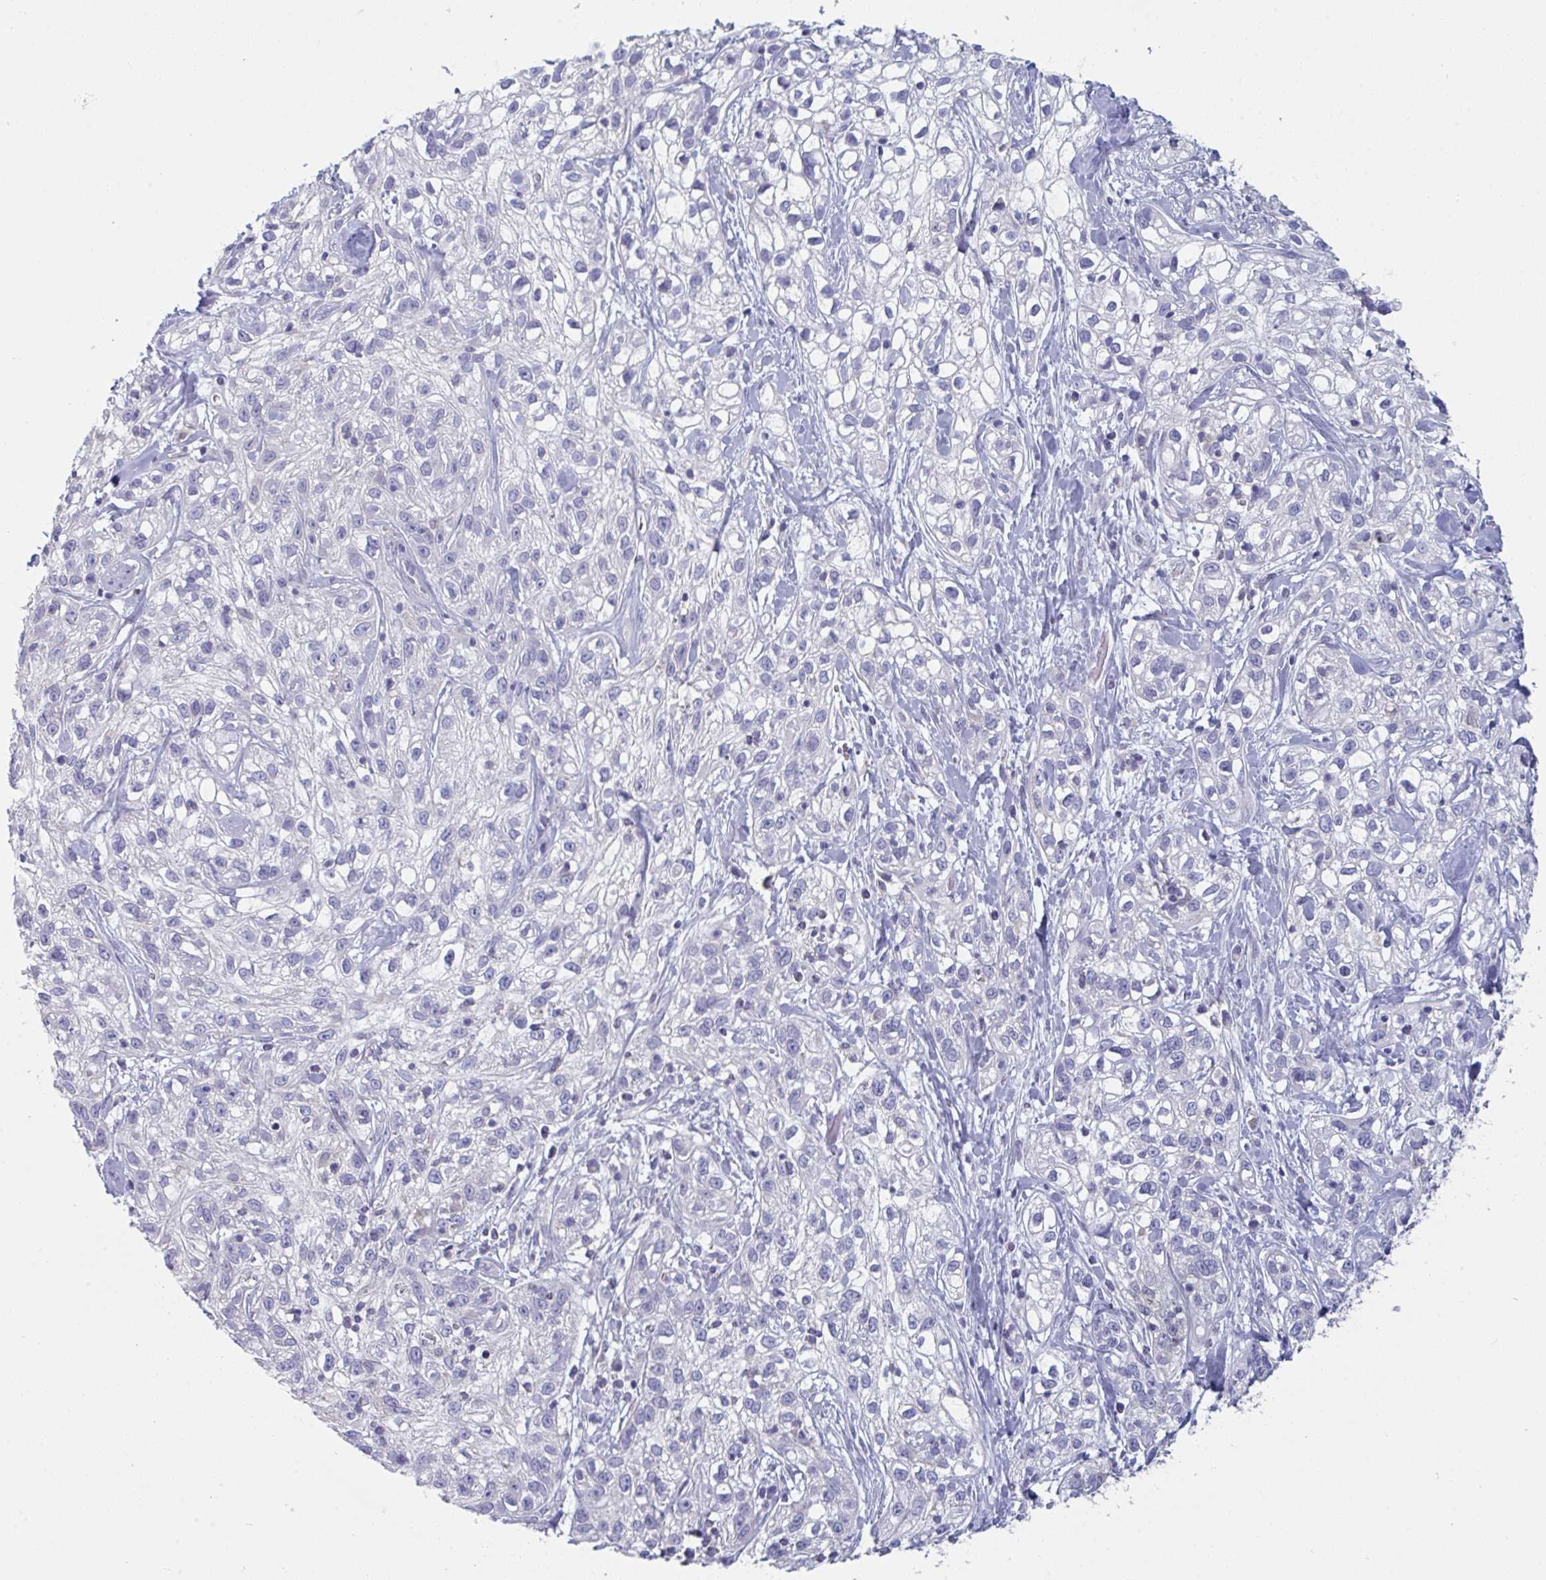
{"staining": {"intensity": "negative", "quantity": "none", "location": "none"}, "tissue": "skin cancer", "cell_type": "Tumor cells", "image_type": "cancer", "snomed": [{"axis": "morphology", "description": "Squamous cell carcinoma, NOS"}, {"axis": "topography", "description": "Skin"}], "caption": "A micrograph of human skin squamous cell carcinoma is negative for staining in tumor cells.", "gene": "PTPRD", "patient": {"sex": "male", "age": 82}}